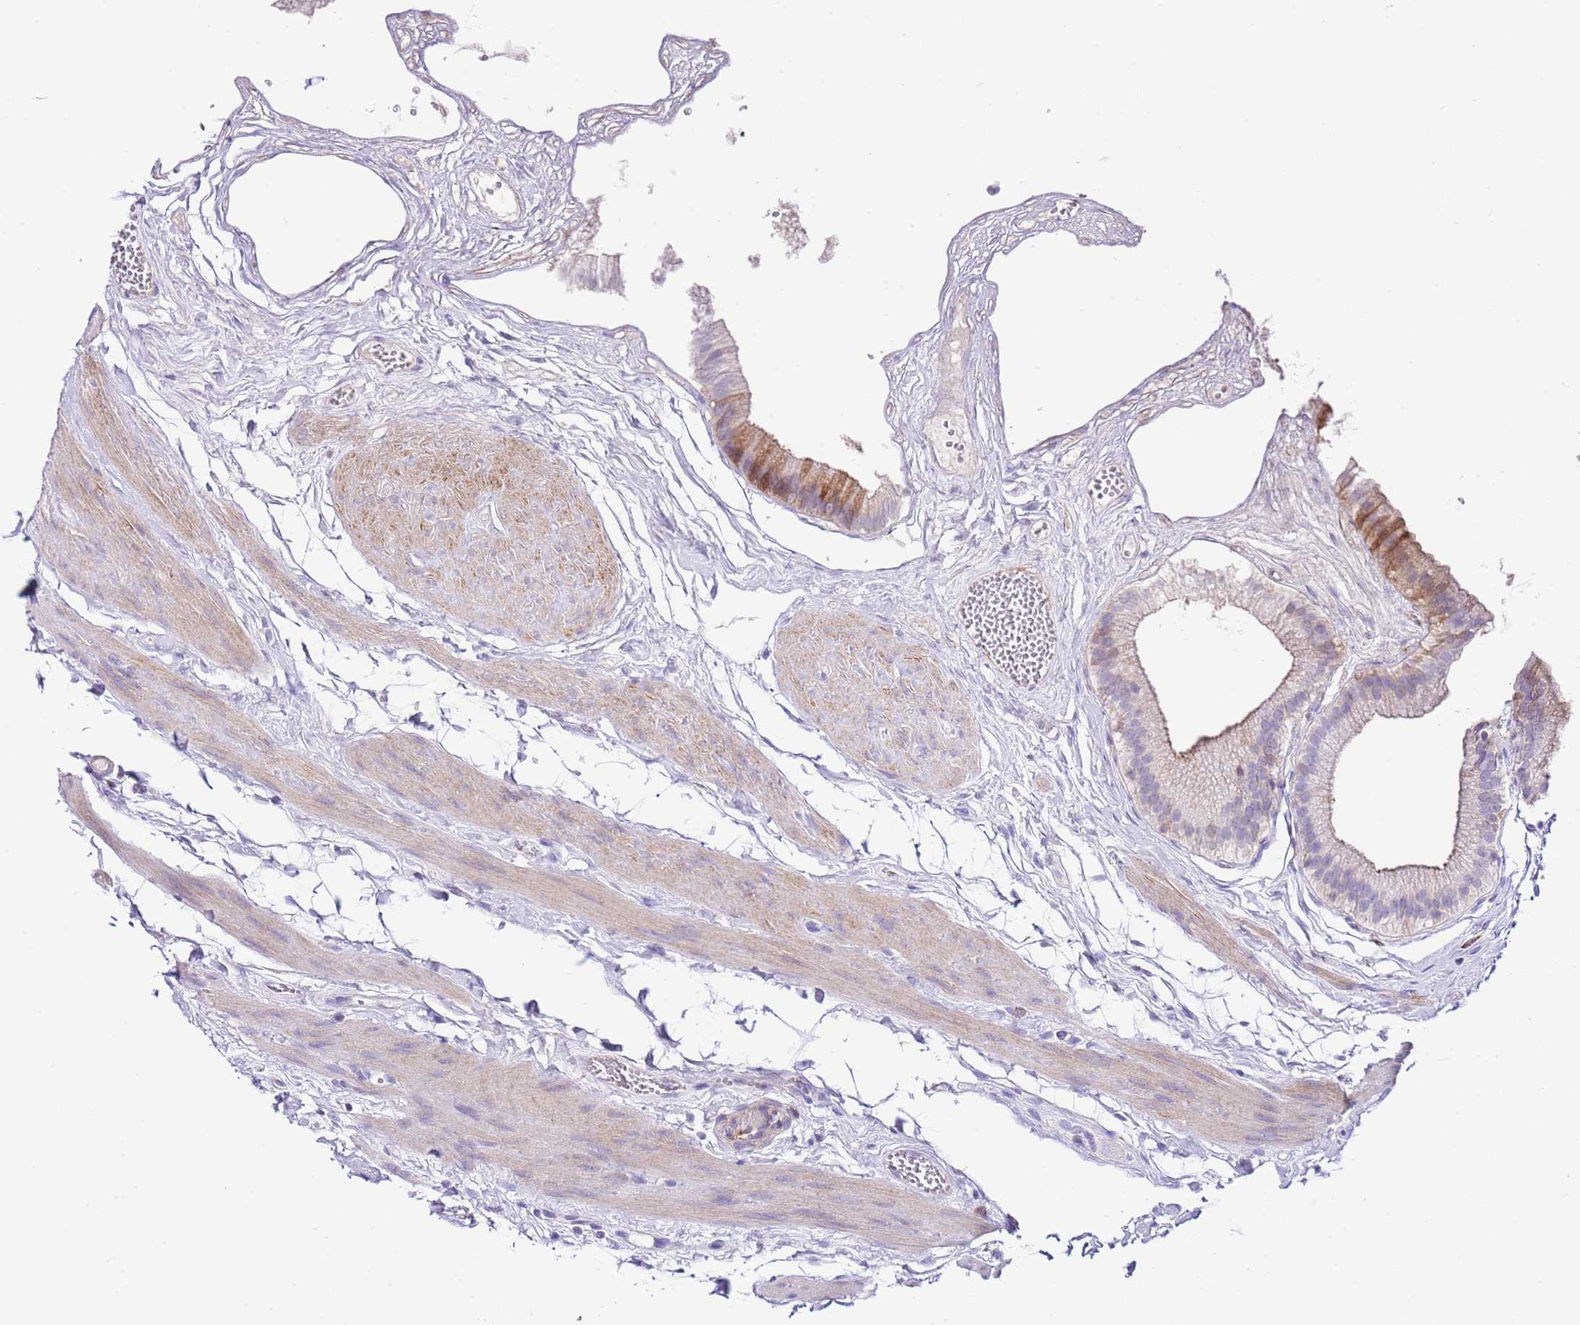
{"staining": {"intensity": "moderate", "quantity": "25%-75%", "location": "cytoplasmic/membranous"}, "tissue": "gallbladder", "cell_type": "Glandular cells", "image_type": "normal", "snomed": [{"axis": "morphology", "description": "Normal tissue, NOS"}, {"axis": "topography", "description": "Gallbladder"}], "caption": "Immunohistochemistry (DAB) staining of unremarkable human gallbladder shows moderate cytoplasmic/membranous protein staining in about 25%-75% of glandular cells. Nuclei are stained in blue.", "gene": "ALDH3A1", "patient": {"sex": "female", "age": 54}}